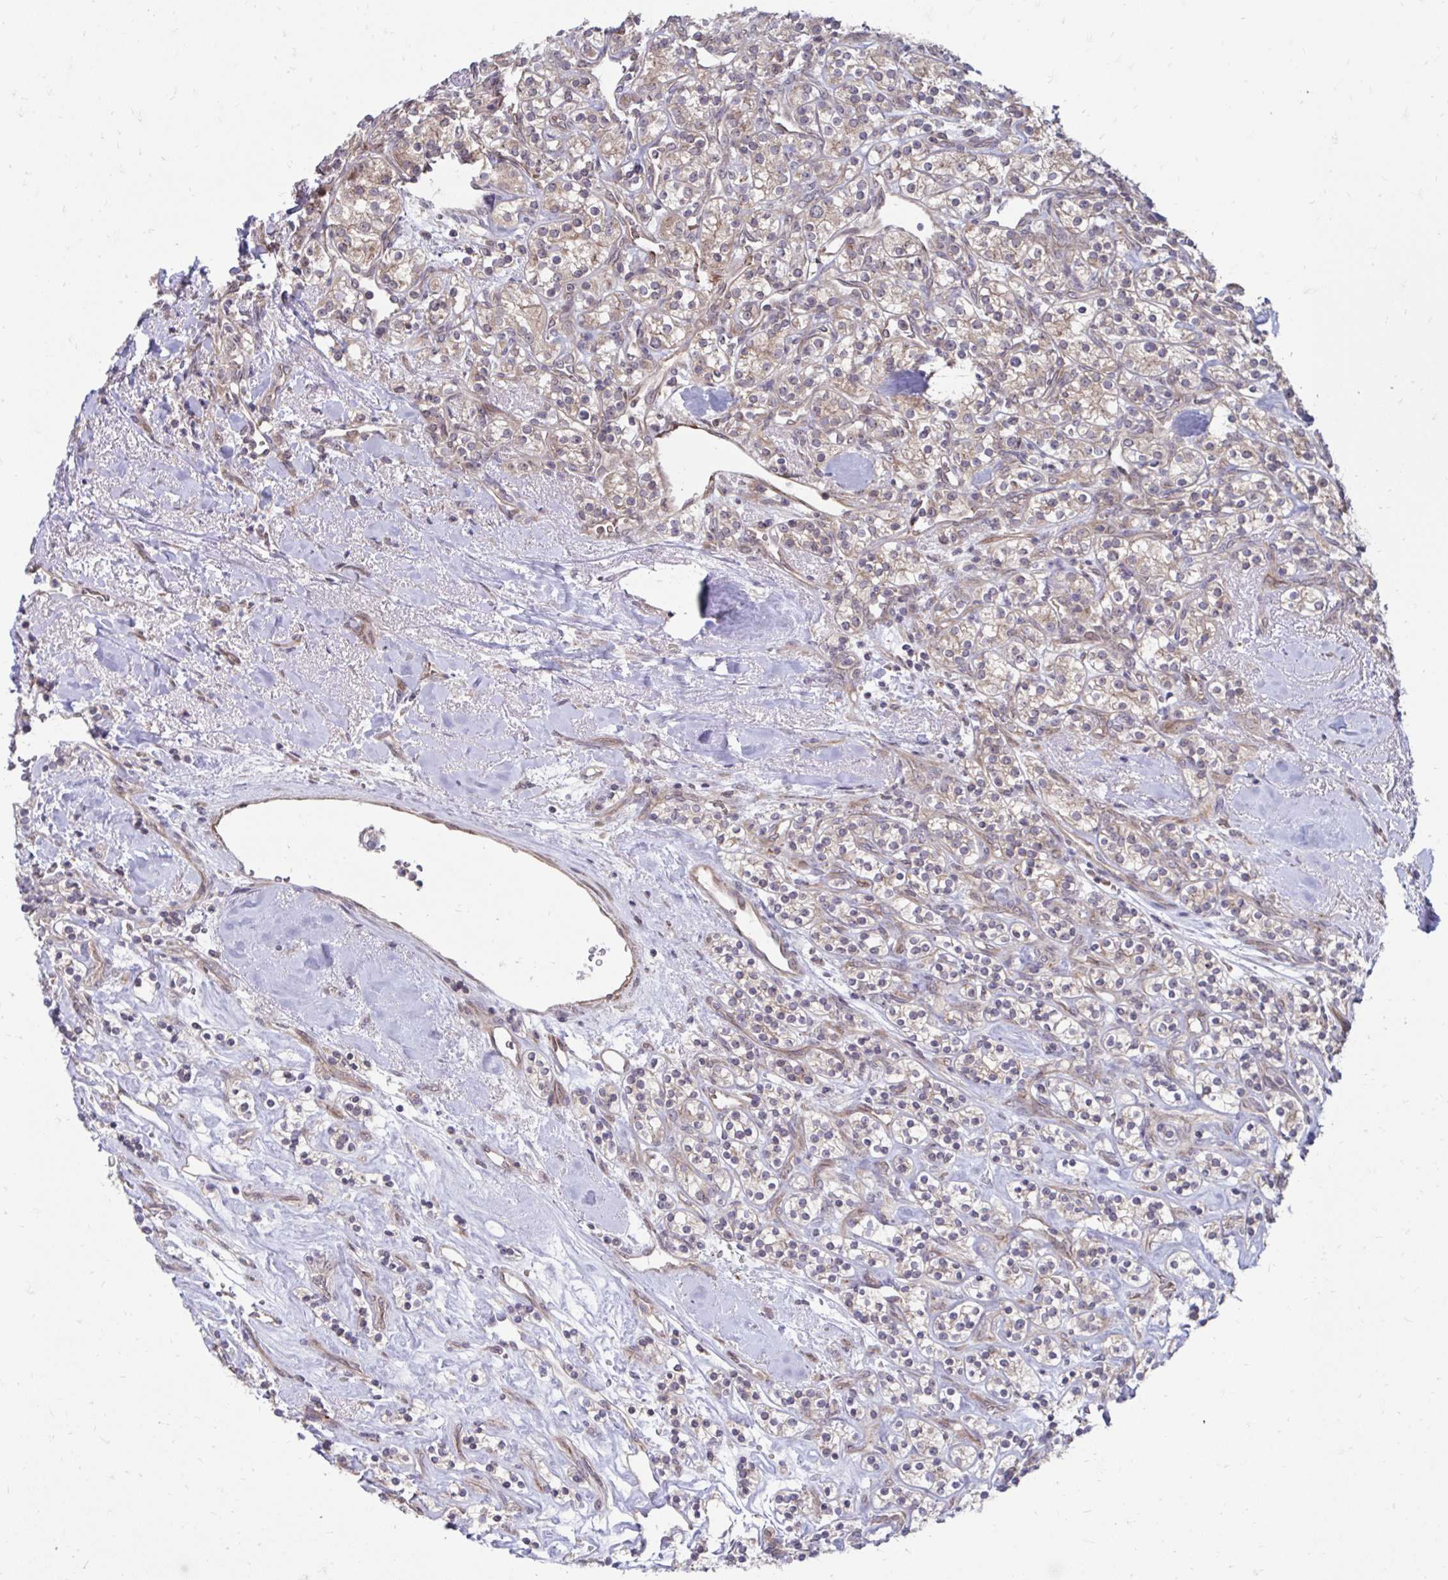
{"staining": {"intensity": "weak", "quantity": "25%-75%", "location": "cytoplasmic/membranous"}, "tissue": "renal cancer", "cell_type": "Tumor cells", "image_type": "cancer", "snomed": [{"axis": "morphology", "description": "Adenocarcinoma, NOS"}, {"axis": "topography", "description": "Kidney"}], "caption": "Renal cancer (adenocarcinoma) tissue exhibits weak cytoplasmic/membranous expression in about 25%-75% of tumor cells, visualized by immunohistochemistry.", "gene": "ITPR2", "patient": {"sex": "male", "age": 77}}